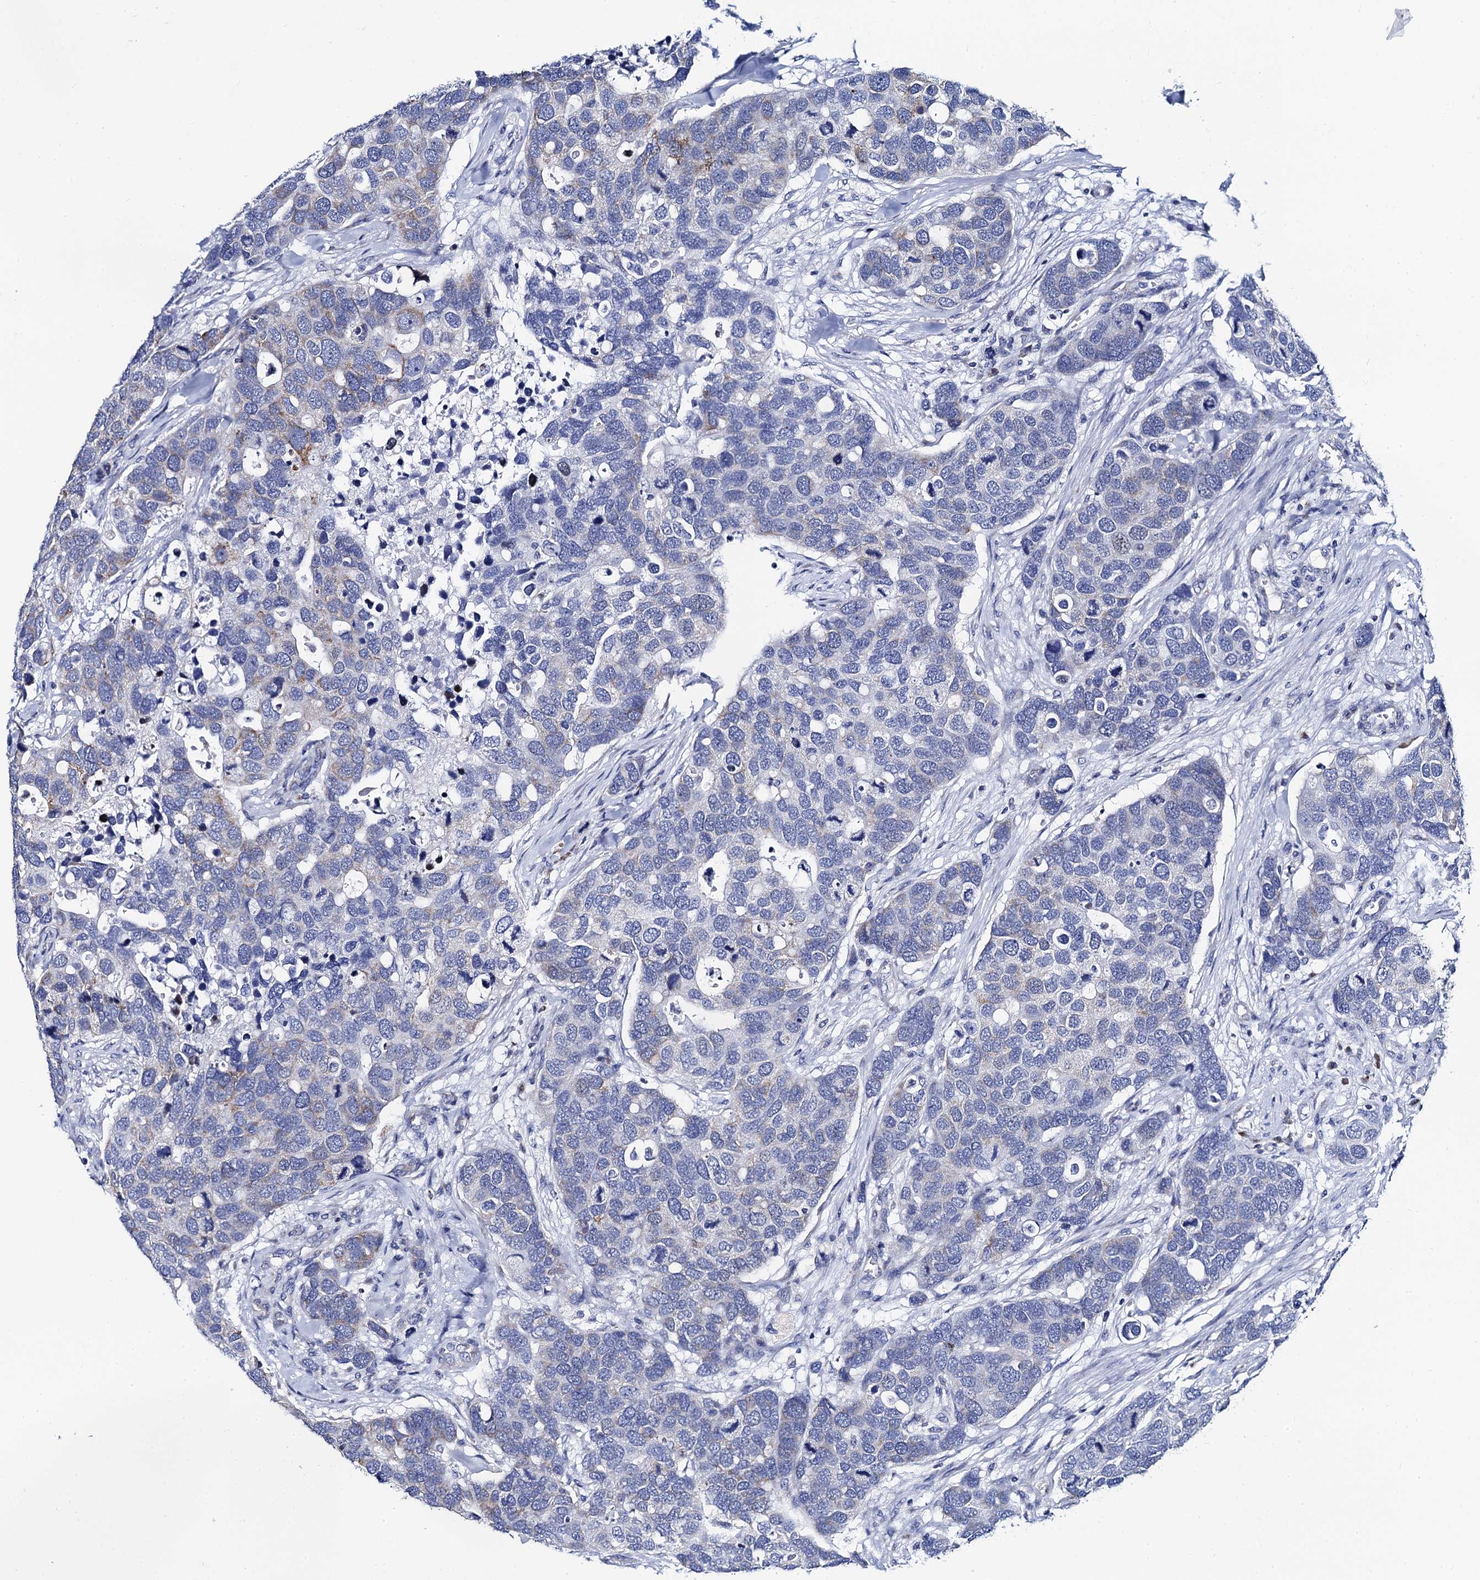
{"staining": {"intensity": "negative", "quantity": "none", "location": "none"}, "tissue": "breast cancer", "cell_type": "Tumor cells", "image_type": "cancer", "snomed": [{"axis": "morphology", "description": "Duct carcinoma"}, {"axis": "topography", "description": "Breast"}], "caption": "This is a histopathology image of immunohistochemistry (IHC) staining of breast infiltrating ductal carcinoma, which shows no staining in tumor cells.", "gene": "ACADSB", "patient": {"sex": "female", "age": 83}}